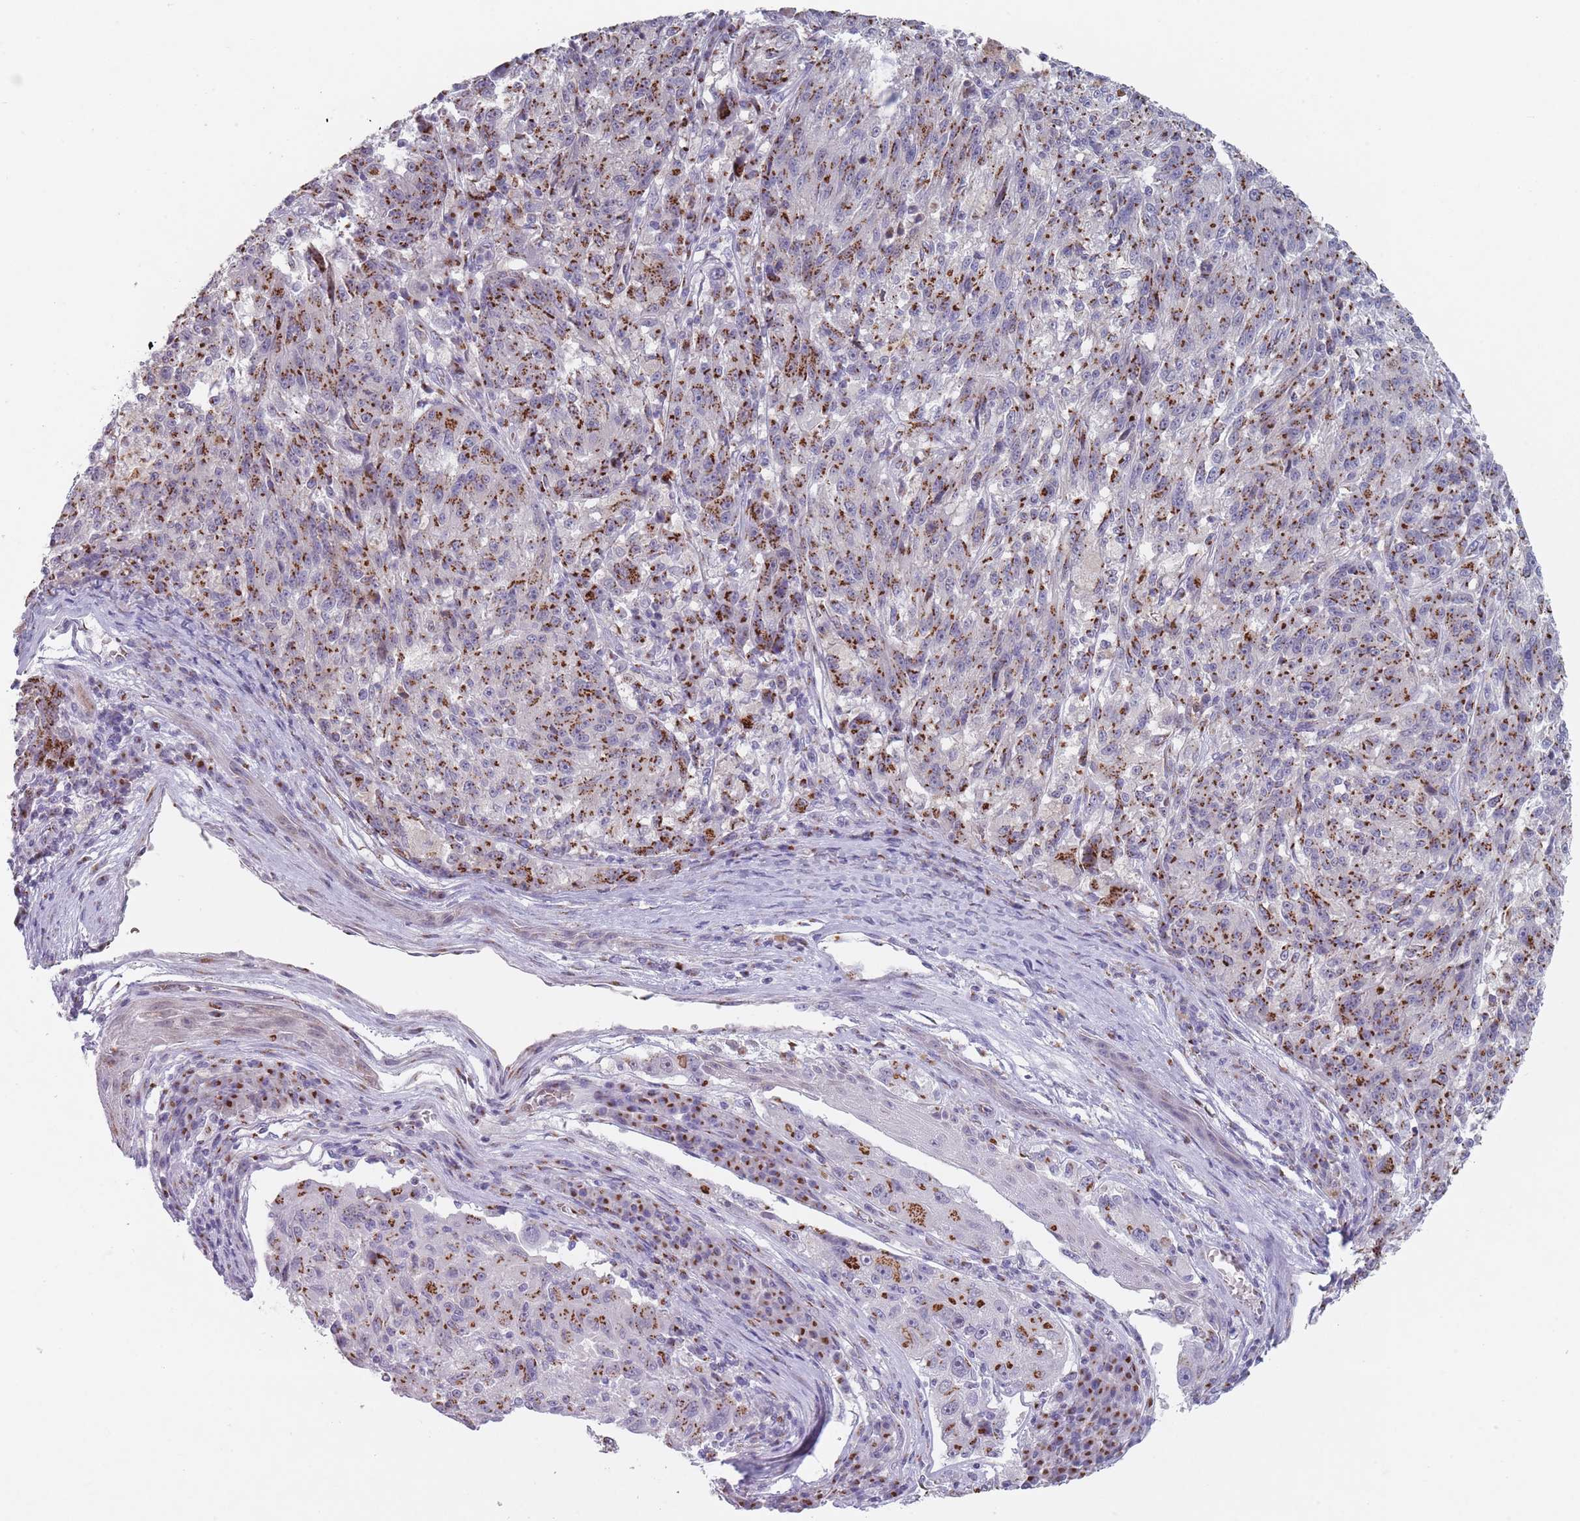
{"staining": {"intensity": "strong", "quantity": ">75%", "location": "cytoplasmic/membranous"}, "tissue": "melanoma", "cell_type": "Tumor cells", "image_type": "cancer", "snomed": [{"axis": "morphology", "description": "Malignant melanoma, NOS"}, {"axis": "topography", "description": "Skin"}], "caption": "Tumor cells show strong cytoplasmic/membranous staining in approximately >75% of cells in malignant melanoma.", "gene": "MAN1B1", "patient": {"sex": "male", "age": 53}}